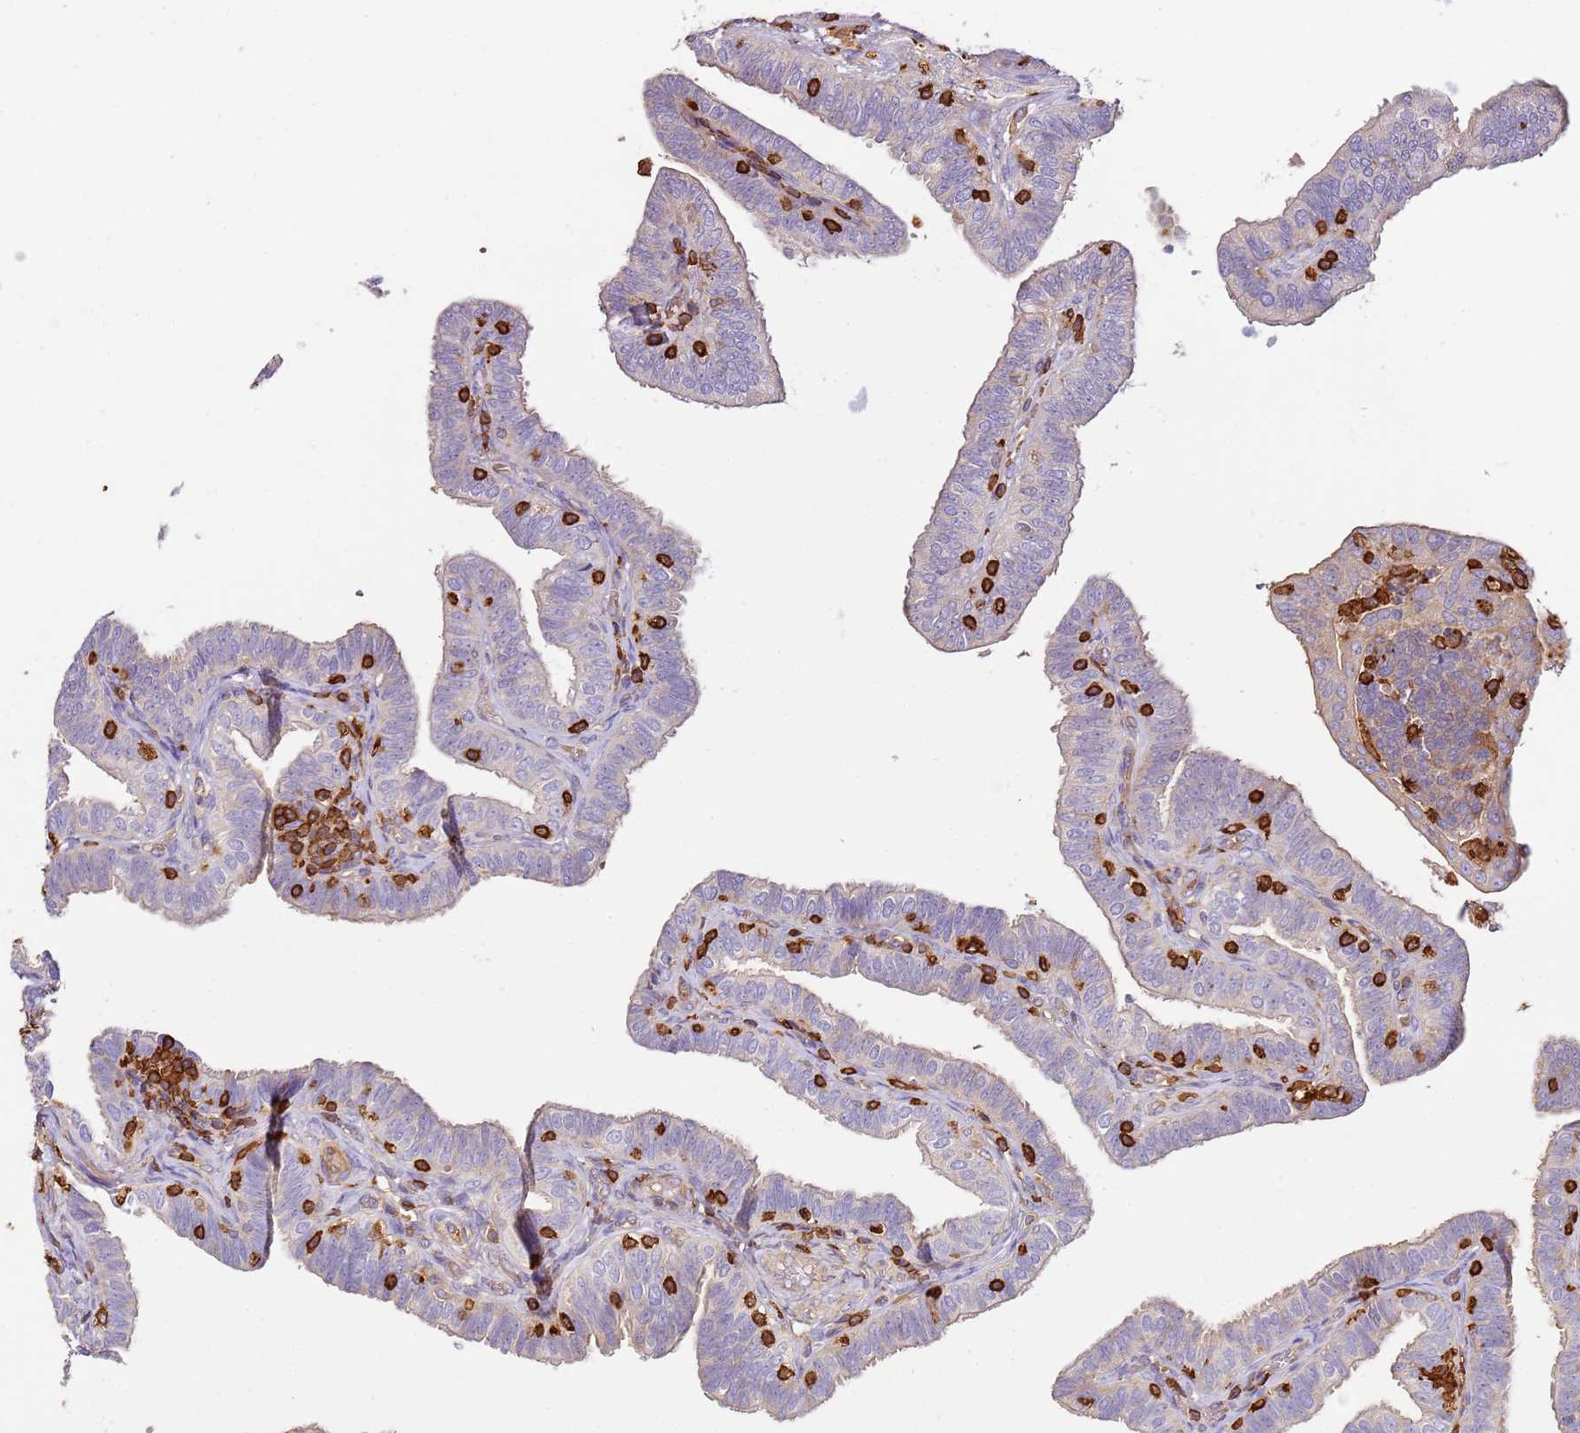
{"staining": {"intensity": "negative", "quantity": "none", "location": "none"}, "tissue": "fallopian tube", "cell_type": "Glandular cells", "image_type": "normal", "snomed": [{"axis": "morphology", "description": "Normal tissue, NOS"}, {"axis": "topography", "description": "Fallopian tube"}], "caption": "DAB (3,3'-diaminobenzidine) immunohistochemical staining of unremarkable fallopian tube exhibits no significant expression in glandular cells.", "gene": "OR6P1", "patient": {"sex": "female", "age": 39}}